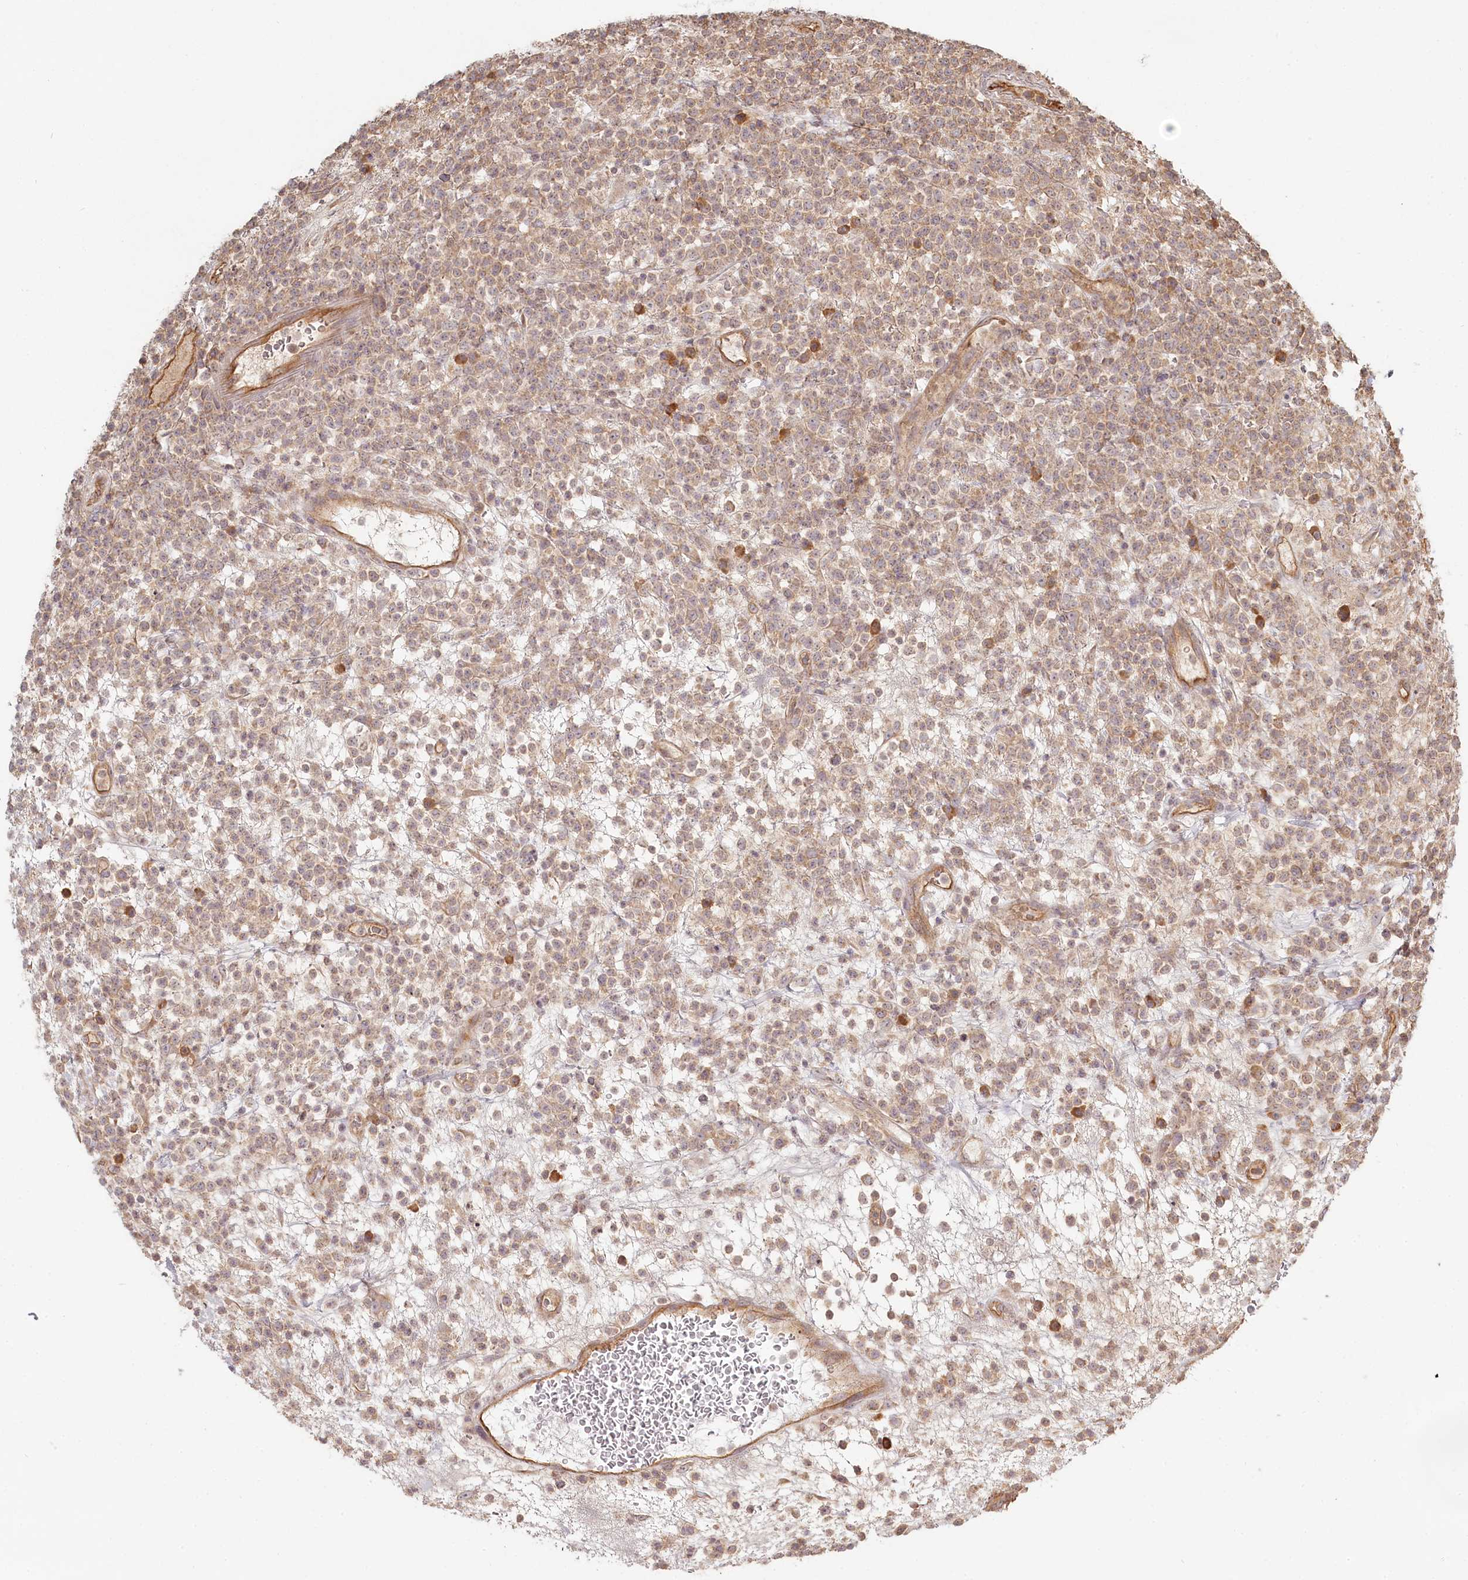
{"staining": {"intensity": "weak", "quantity": ">75%", "location": "cytoplasmic/membranous"}, "tissue": "lymphoma", "cell_type": "Tumor cells", "image_type": "cancer", "snomed": [{"axis": "morphology", "description": "Malignant lymphoma, non-Hodgkin's type, High grade"}, {"axis": "topography", "description": "Colon"}], "caption": "Immunohistochemistry of lymphoma shows low levels of weak cytoplasmic/membranous expression in approximately >75% of tumor cells.", "gene": "TMIE", "patient": {"sex": "female", "age": 53}}